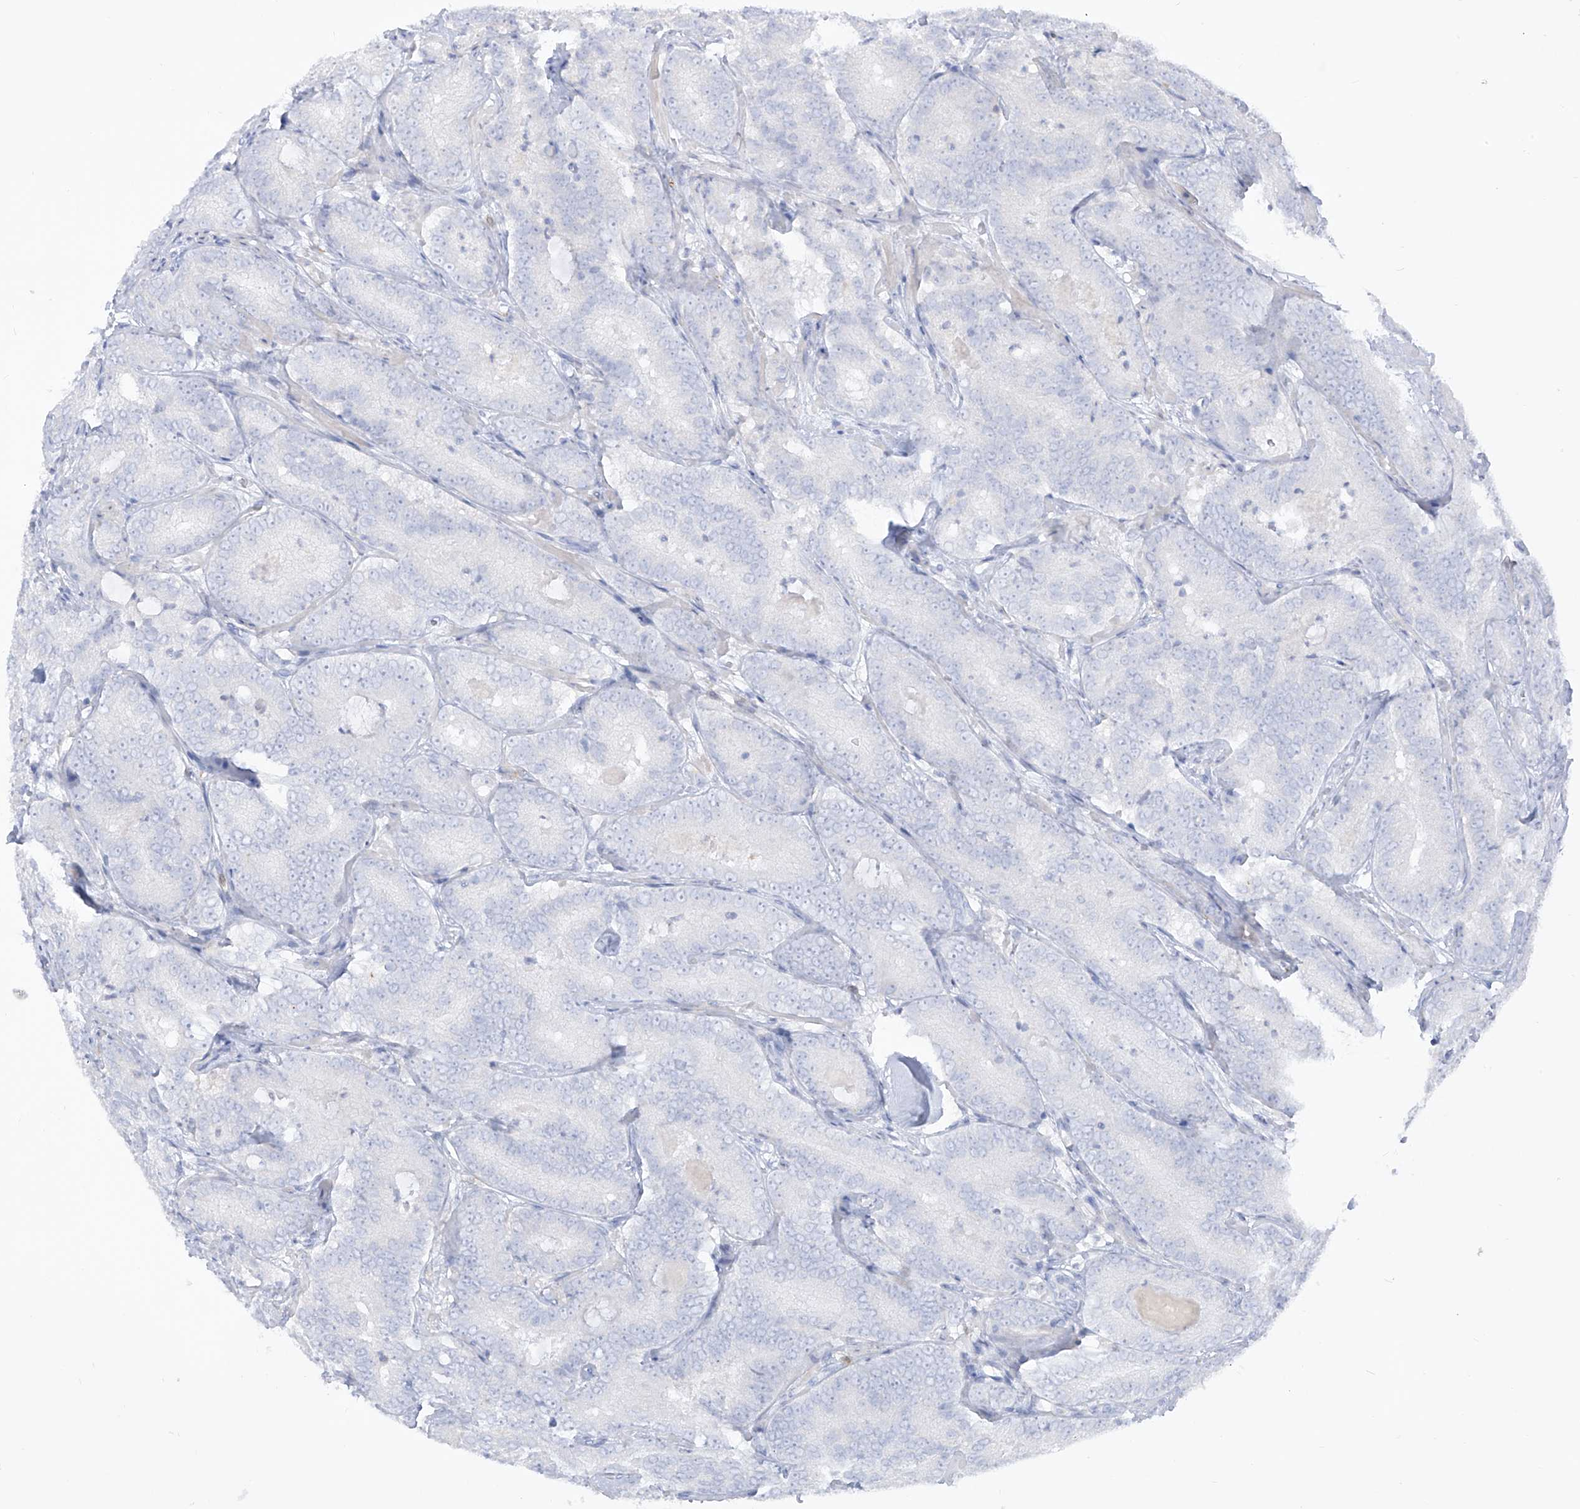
{"staining": {"intensity": "negative", "quantity": "none", "location": "none"}, "tissue": "prostate cancer", "cell_type": "Tumor cells", "image_type": "cancer", "snomed": [{"axis": "morphology", "description": "Adenocarcinoma, High grade"}, {"axis": "topography", "description": "Prostate"}], "caption": "Prostate cancer stained for a protein using IHC reveals no staining tumor cells.", "gene": "NOTO", "patient": {"sex": "male", "age": 57}}